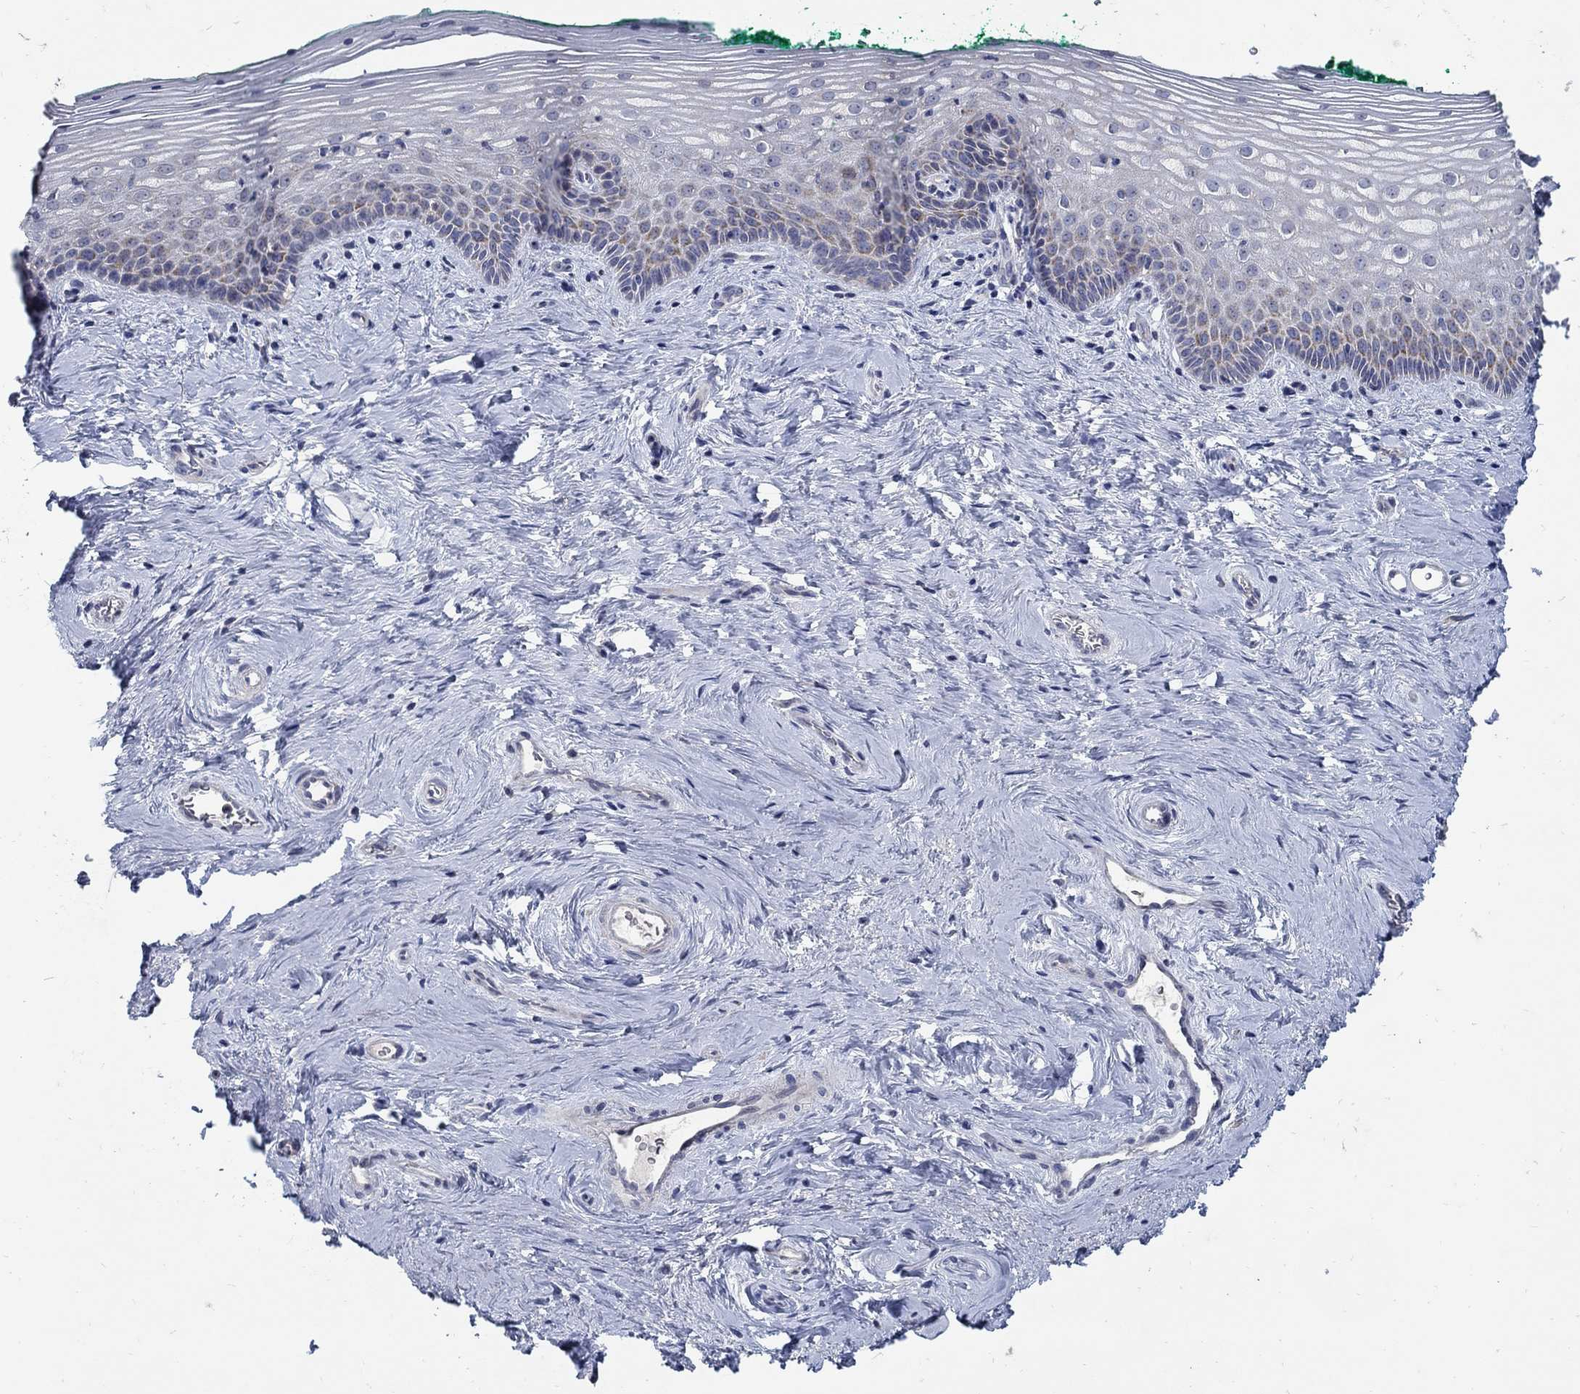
{"staining": {"intensity": "negative", "quantity": "none", "location": "none"}, "tissue": "vagina", "cell_type": "Squamous epithelial cells", "image_type": "normal", "snomed": [{"axis": "morphology", "description": "Normal tissue, NOS"}, {"axis": "topography", "description": "Vagina"}], "caption": "Protein analysis of unremarkable vagina shows no significant expression in squamous epithelial cells. Nuclei are stained in blue.", "gene": "HMX2", "patient": {"sex": "female", "age": 45}}